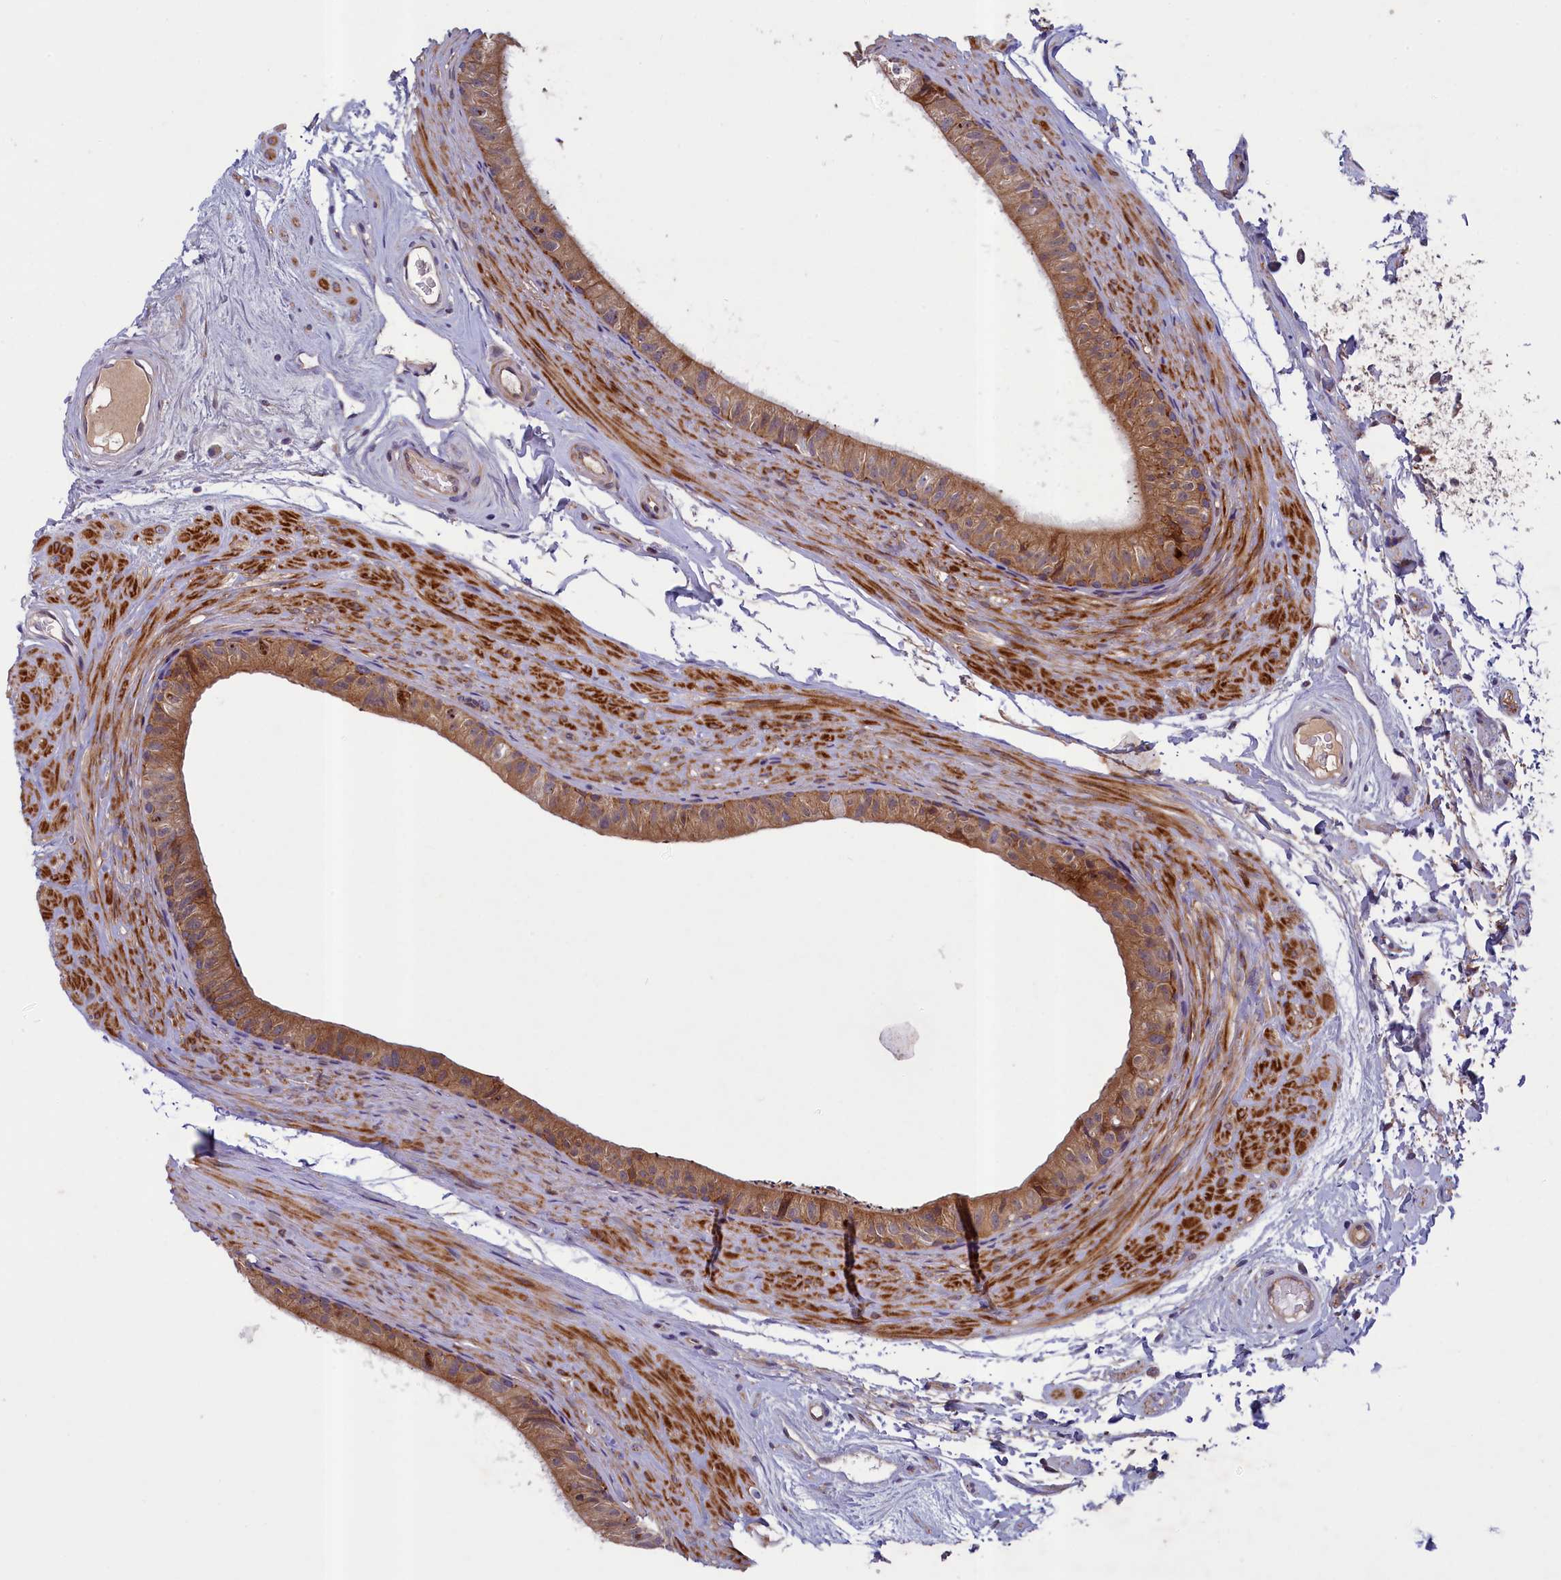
{"staining": {"intensity": "moderate", "quantity": ">75%", "location": "cytoplasmic/membranous"}, "tissue": "epididymis", "cell_type": "Glandular cells", "image_type": "normal", "snomed": [{"axis": "morphology", "description": "Normal tissue, NOS"}, {"axis": "topography", "description": "Epididymis"}], "caption": "Immunohistochemical staining of benign epididymis exhibits medium levels of moderate cytoplasmic/membranous expression in about >75% of glandular cells. Using DAB (brown) and hematoxylin (blue) stains, captured at high magnification using brightfield microscopy.", "gene": "NUBP1", "patient": {"sex": "male", "age": 45}}